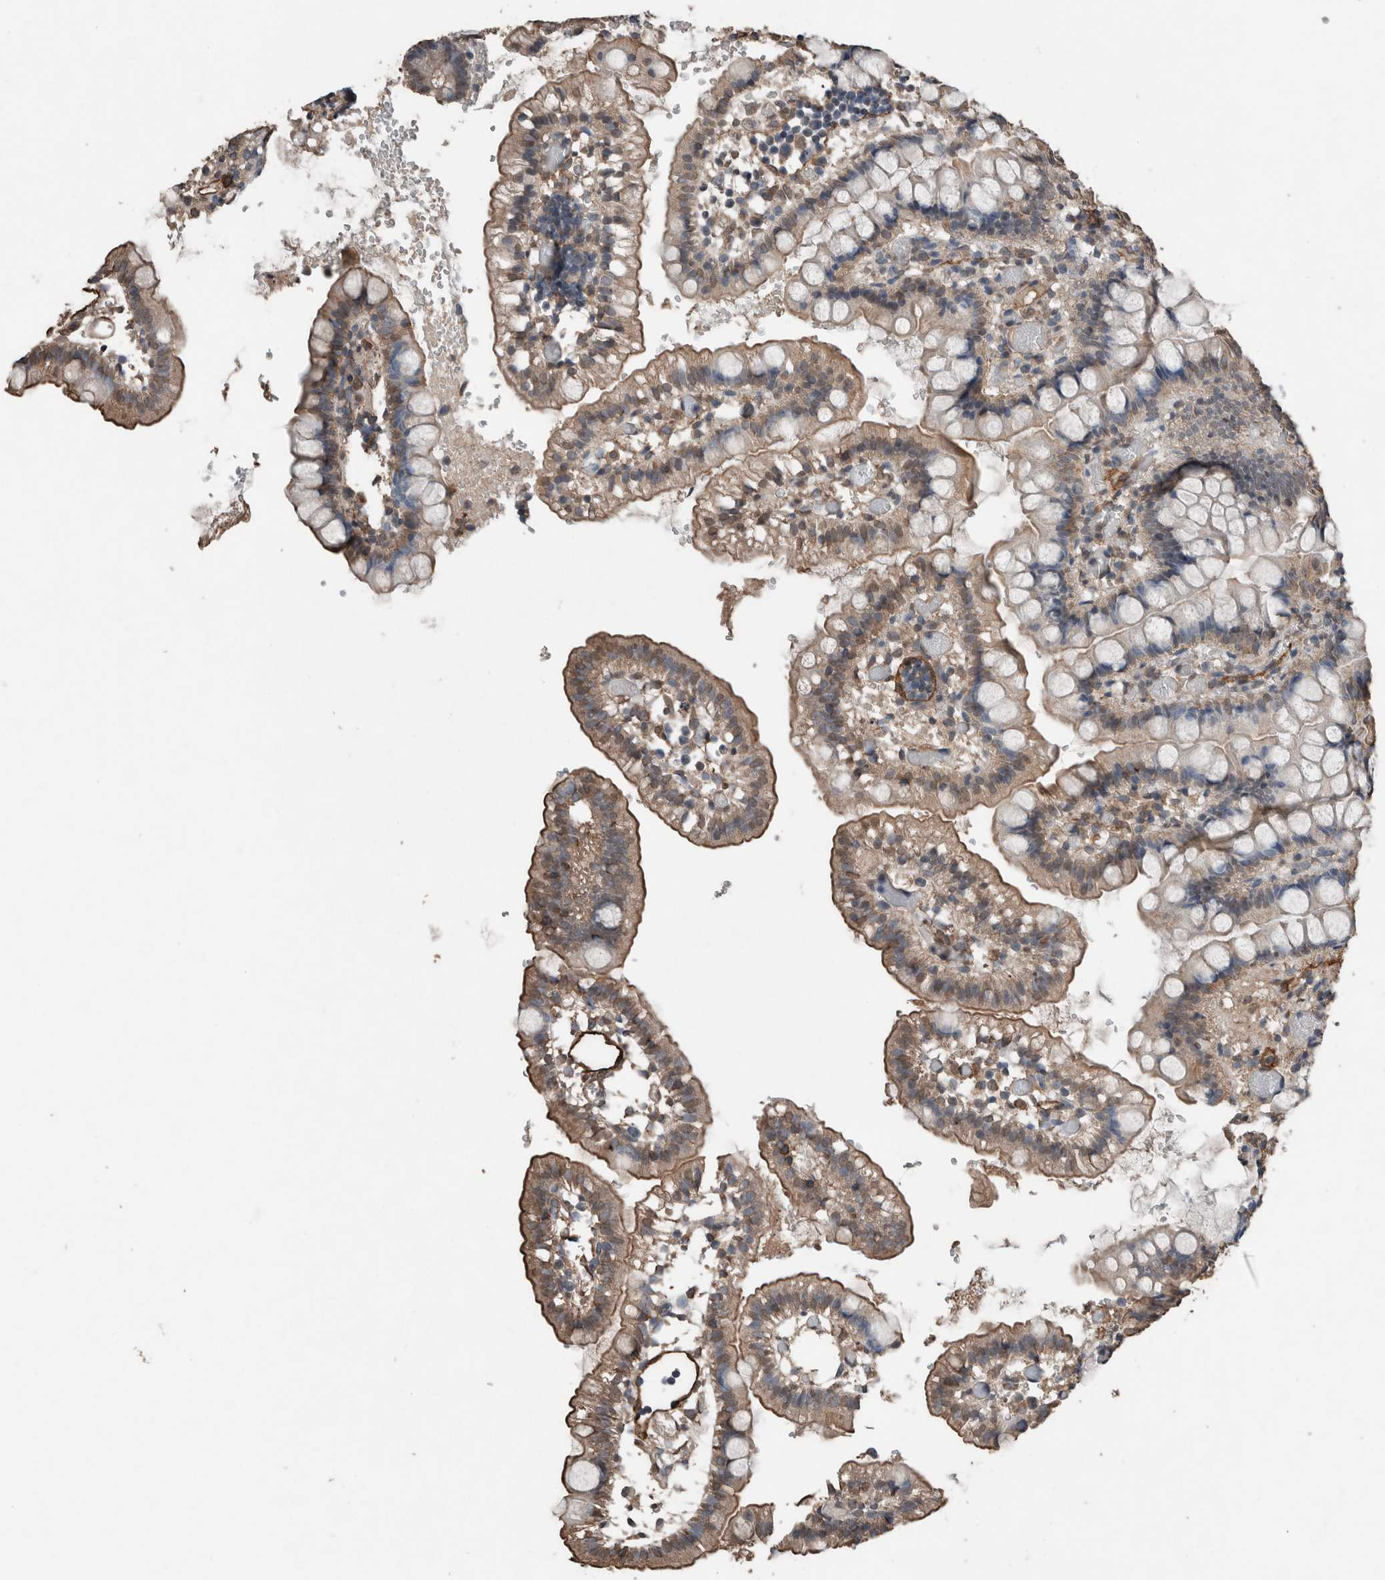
{"staining": {"intensity": "weak", "quantity": ">75%", "location": "cytoplasmic/membranous"}, "tissue": "small intestine", "cell_type": "Glandular cells", "image_type": "normal", "snomed": [{"axis": "morphology", "description": "Normal tissue, NOS"}, {"axis": "morphology", "description": "Developmental malformation"}, {"axis": "topography", "description": "Small intestine"}], "caption": "Weak cytoplasmic/membranous expression is present in approximately >75% of glandular cells in benign small intestine.", "gene": "S100A10", "patient": {"sex": "male"}}